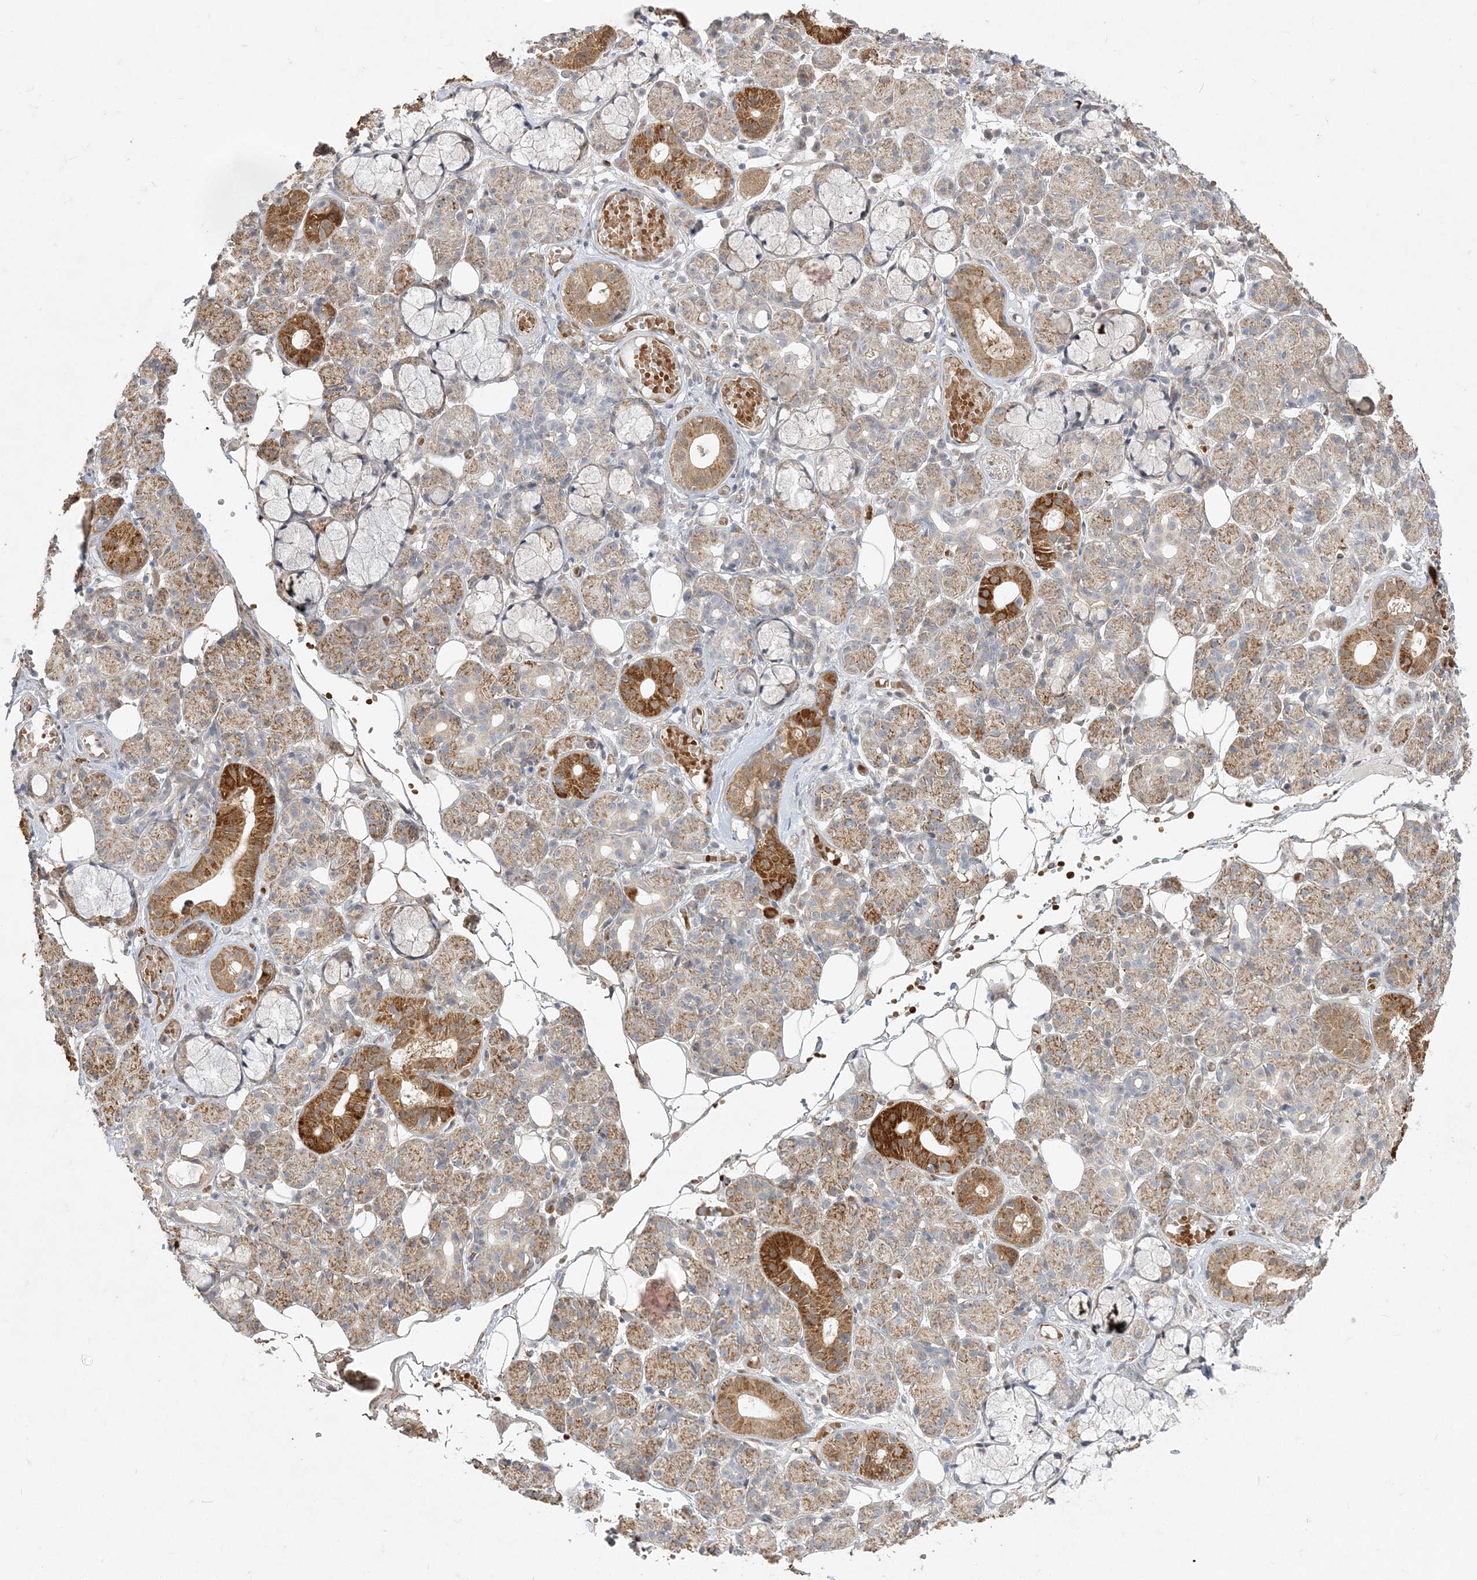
{"staining": {"intensity": "strong", "quantity": "<25%", "location": "cytoplasmic/membranous"}, "tissue": "salivary gland", "cell_type": "Glandular cells", "image_type": "normal", "snomed": [{"axis": "morphology", "description": "Normal tissue, NOS"}, {"axis": "topography", "description": "Salivary gland"}], "caption": "Salivary gland was stained to show a protein in brown. There is medium levels of strong cytoplasmic/membranous staining in approximately <25% of glandular cells. The staining is performed using DAB (3,3'-diaminobenzidine) brown chromogen to label protein expression. The nuclei are counter-stained blue using hematoxylin.", "gene": "INPP1", "patient": {"sex": "male", "age": 63}}